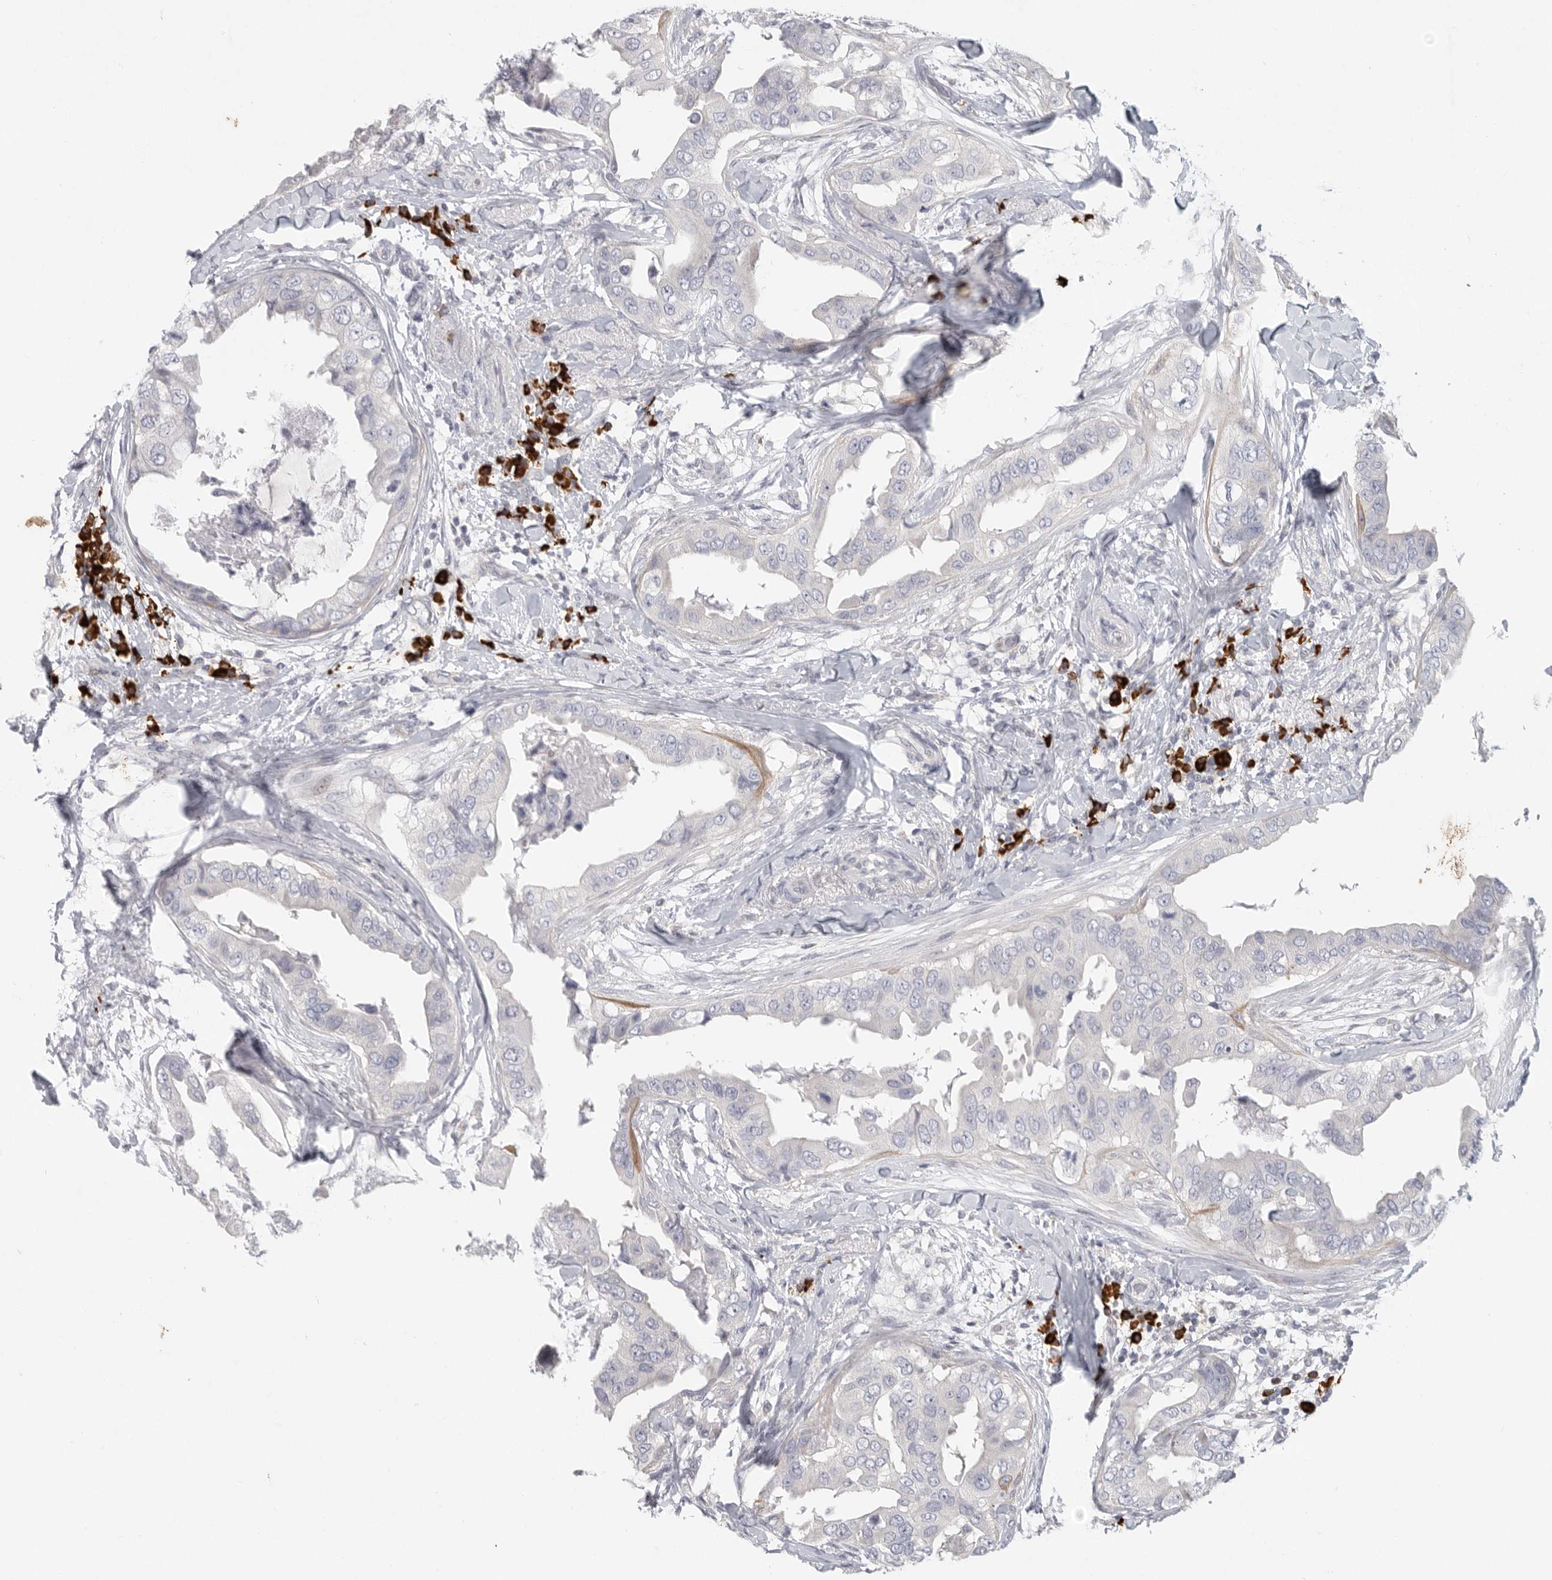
{"staining": {"intensity": "negative", "quantity": "none", "location": "none"}, "tissue": "breast cancer", "cell_type": "Tumor cells", "image_type": "cancer", "snomed": [{"axis": "morphology", "description": "Duct carcinoma"}, {"axis": "topography", "description": "Breast"}], "caption": "Immunohistochemistry micrograph of breast cancer stained for a protein (brown), which exhibits no positivity in tumor cells.", "gene": "TMEM69", "patient": {"sex": "female", "age": 40}}